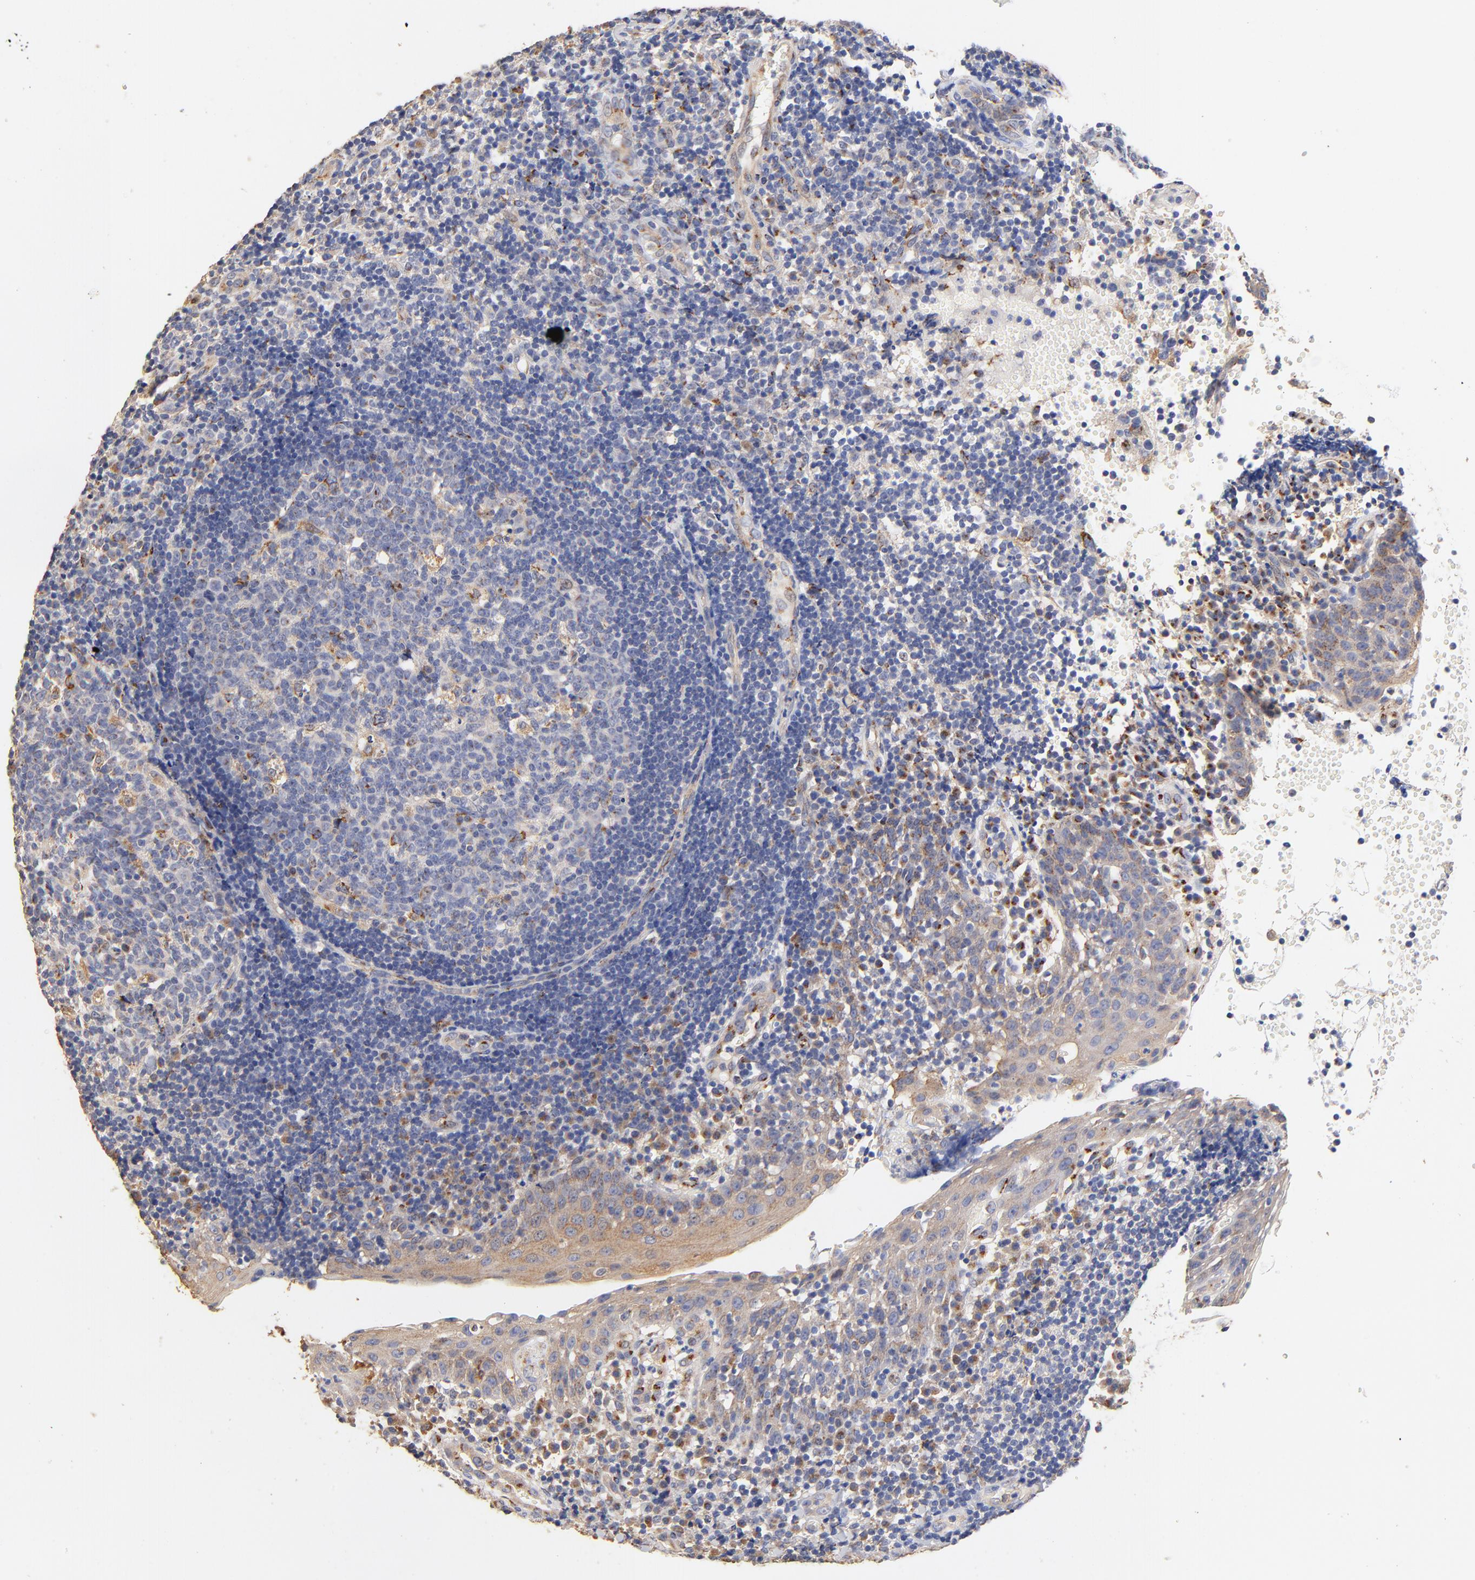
{"staining": {"intensity": "weak", "quantity": "<25%", "location": "cytoplasmic/membranous"}, "tissue": "tonsil", "cell_type": "Germinal center cells", "image_type": "normal", "snomed": [{"axis": "morphology", "description": "Normal tissue, NOS"}, {"axis": "topography", "description": "Tonsil"}], "caption": "An image of tonsil stained for a protein shows no brown staining in germinal center cells.", "gene": "FMNL3", "patient": {"sex": "female", "age": 40}}